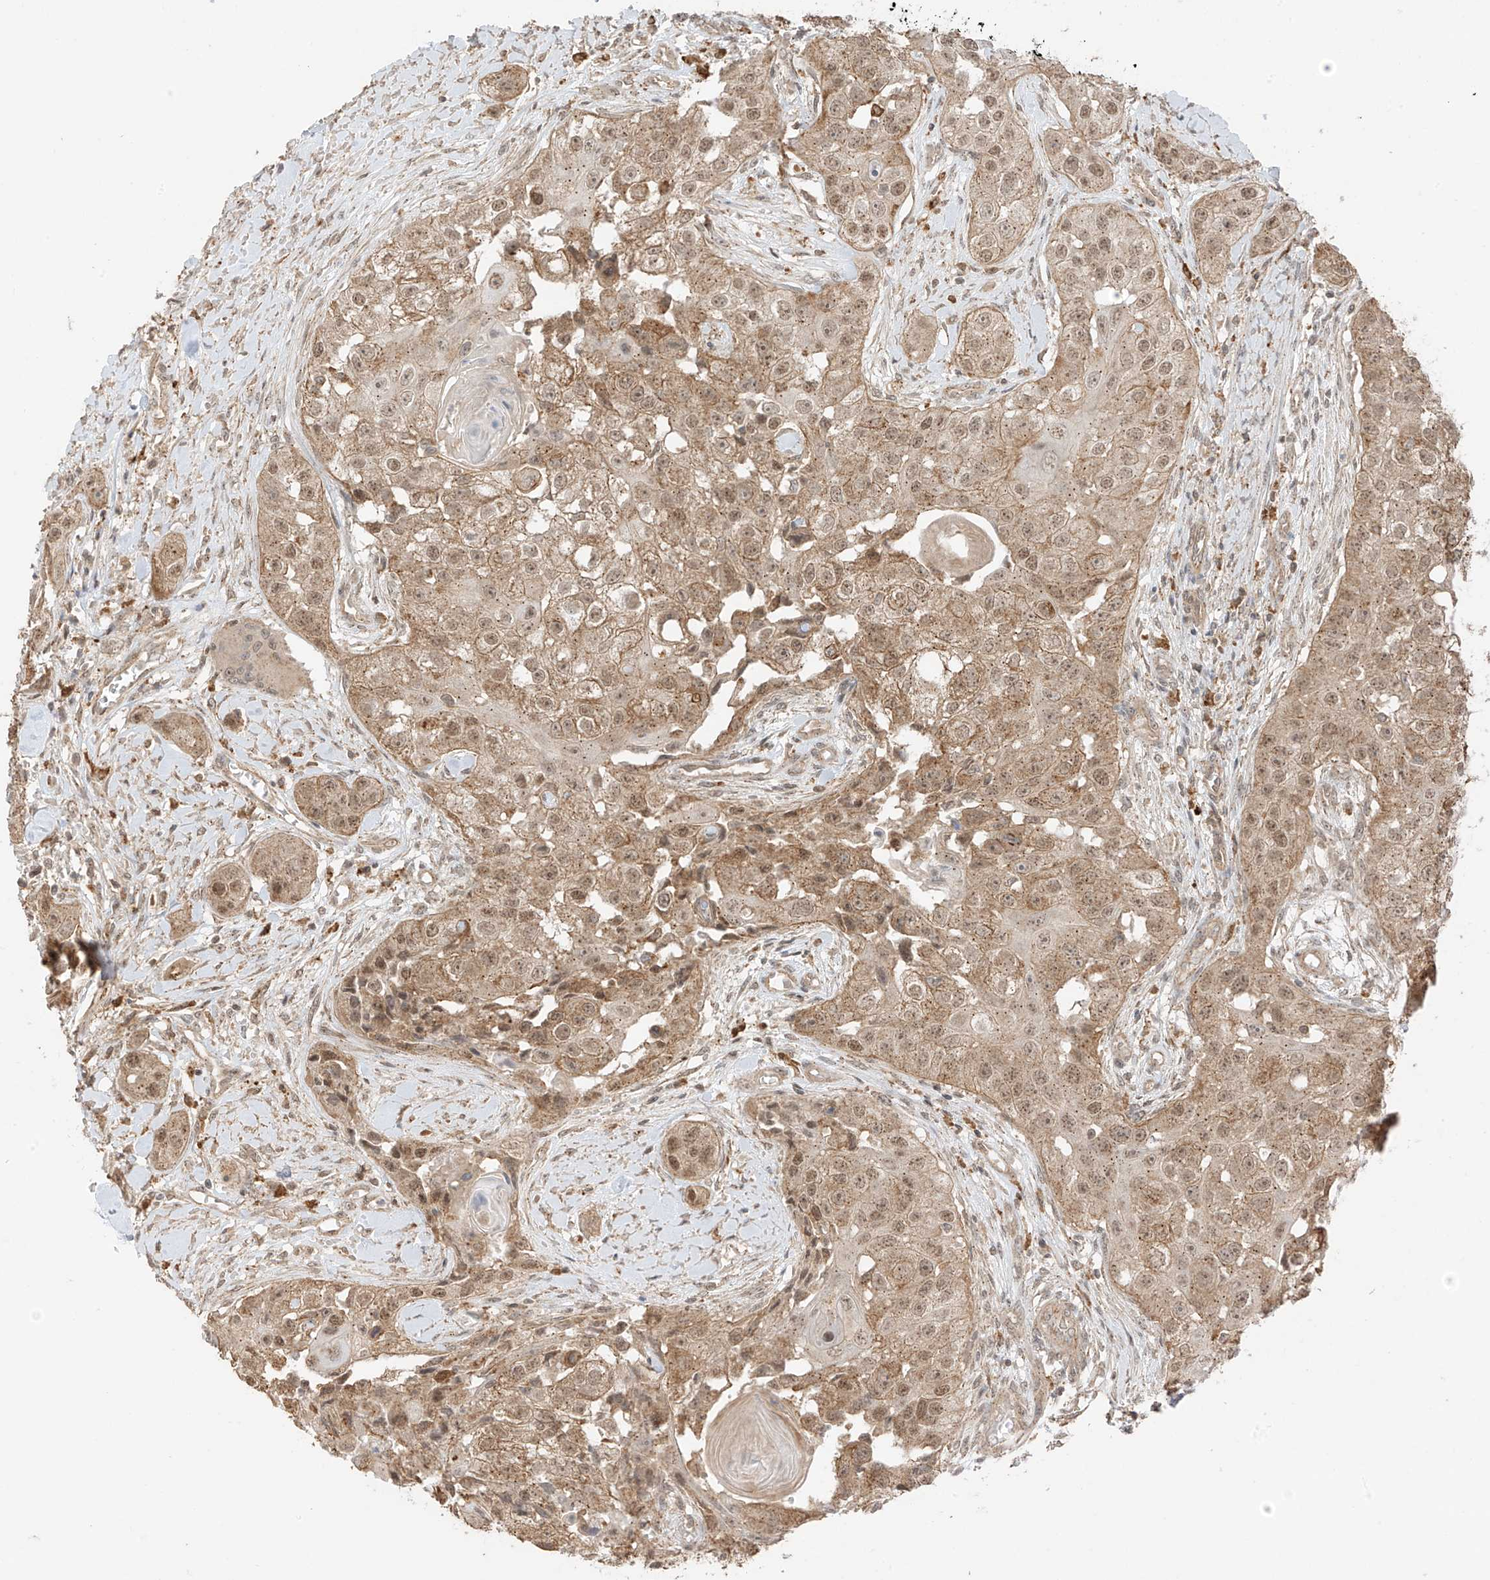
{"staining": {"intensity": "moderate", "quantity": ">75%", "location": "cytoplasmic/membranous,nuclear"}, "tissue": "head and neck cancer", "cell_type": "Tumor cells", "image_type": "cancer", "snomed": [{"axis": "morphology", "description": "Normal tissue, NOS"}, {"axis": "morphology", "description": "Squamous cell carcinoma, NOS"}, {"axis": "topography", "description": "Skeletal muscle"}, {"axis": "topography", "description": "Head-Neck"}], "caption": "An immunohistochemistry (IHC) image of tumor tissue is shown. Protein staining in brown labels moderate cytoplasmic/membranous and nuclear positivity in head and neck cancer (squamous cell carcinoma) within tumor cells.", "gene": "N4BP3", "patient": {"sex": "male", "age": 51}}